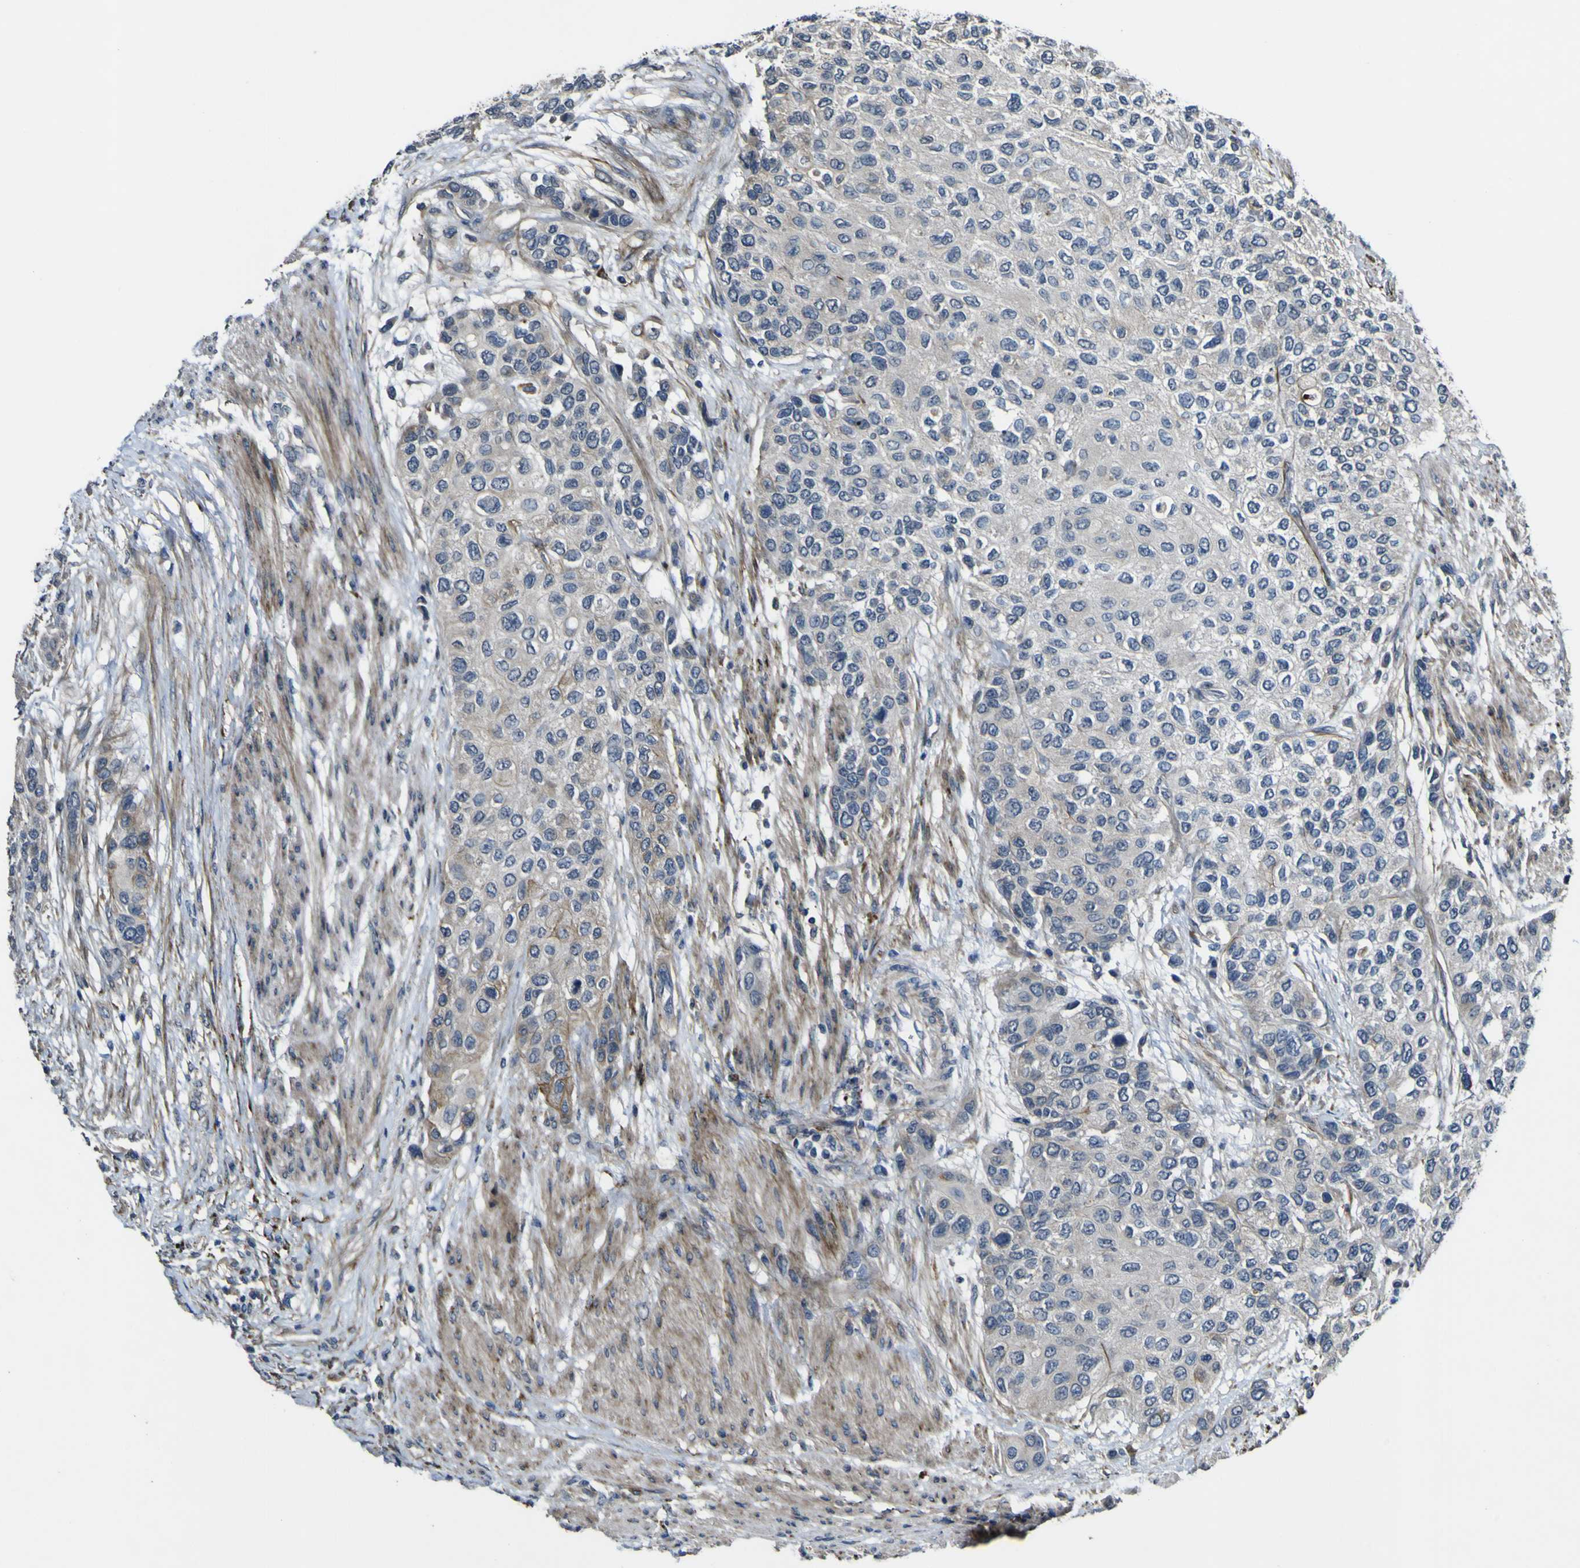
{"staining": {"intensity": "negative", "quantity": "none", "location": "none"}, "tissue": "urothelial cancer", "cell_type": "Tumor cells", "image_type": "cancer", "snomed": [{"axis": "morphology", "description": "Urothelial carcinoma, High grade"}, {"axis": "topography", "description": "Urinary bladder"}], "caption": "This is an immunohistochemistry (IHC) image of urothelial cancer. There is no expression in tumor cells.", "gene": "GPLD1", "patient": {"sex": "female", "age": 56}}